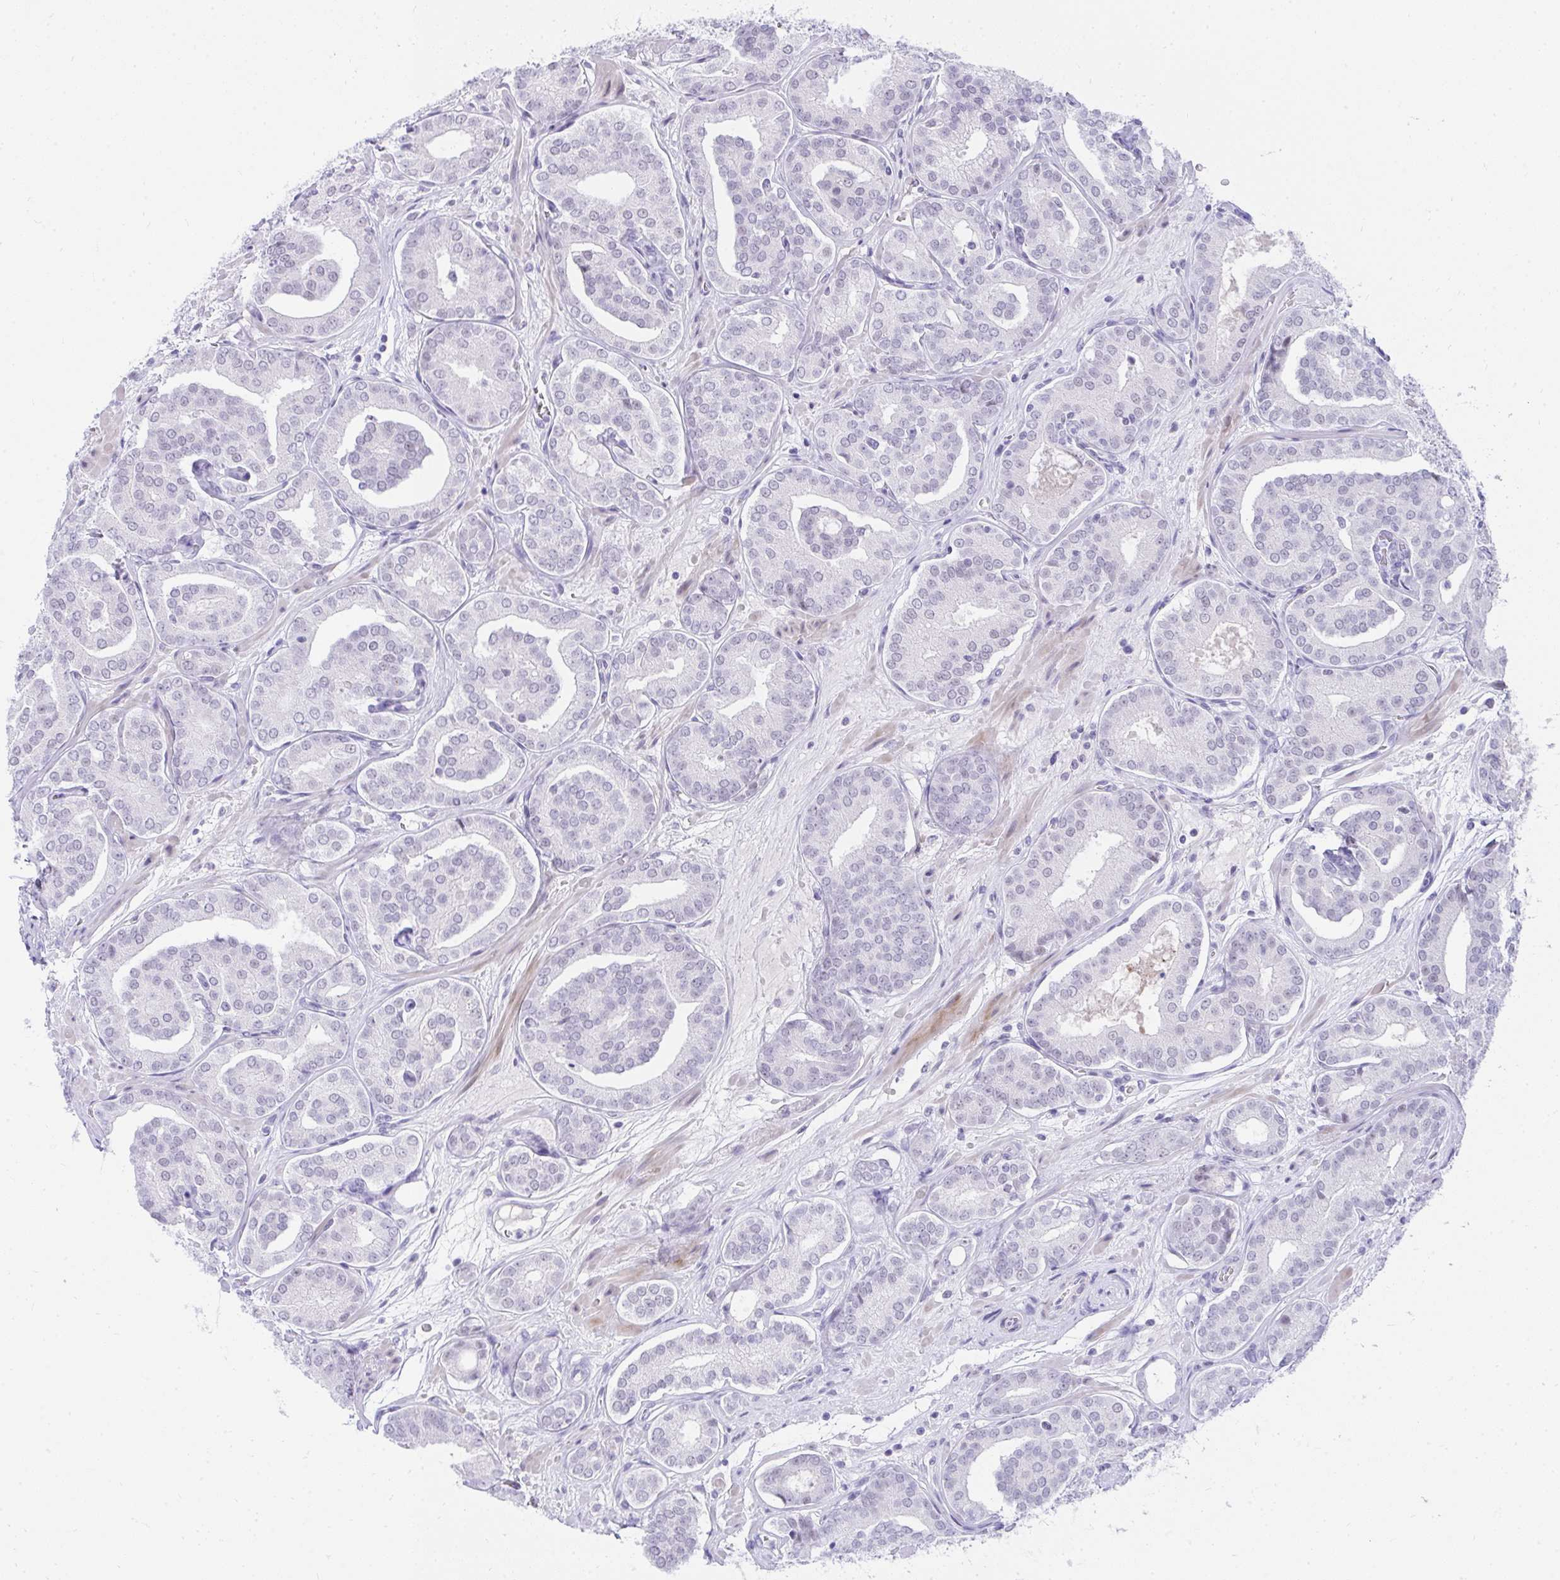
{"staining": {"intensity": "negative", "quantity": "none", "location": "none"}, "tissue": "prostate cancer", "cell_type": "Tumor cells", "image_type": "cancer", "snomed": [{"axis": "morphology", "description": "Adenocarcinoma, High grade"}, {"axis": "topography", "description": "Prostate"}], "caption": "This is an immunohistochemistry (IHC) photomicrograph of prostate cancer (adenocarcinoma (high-grade)). There is no expression in tumor cells.", "gene": "OR5F1", "patient": {"sex": "male", "age": 66}}